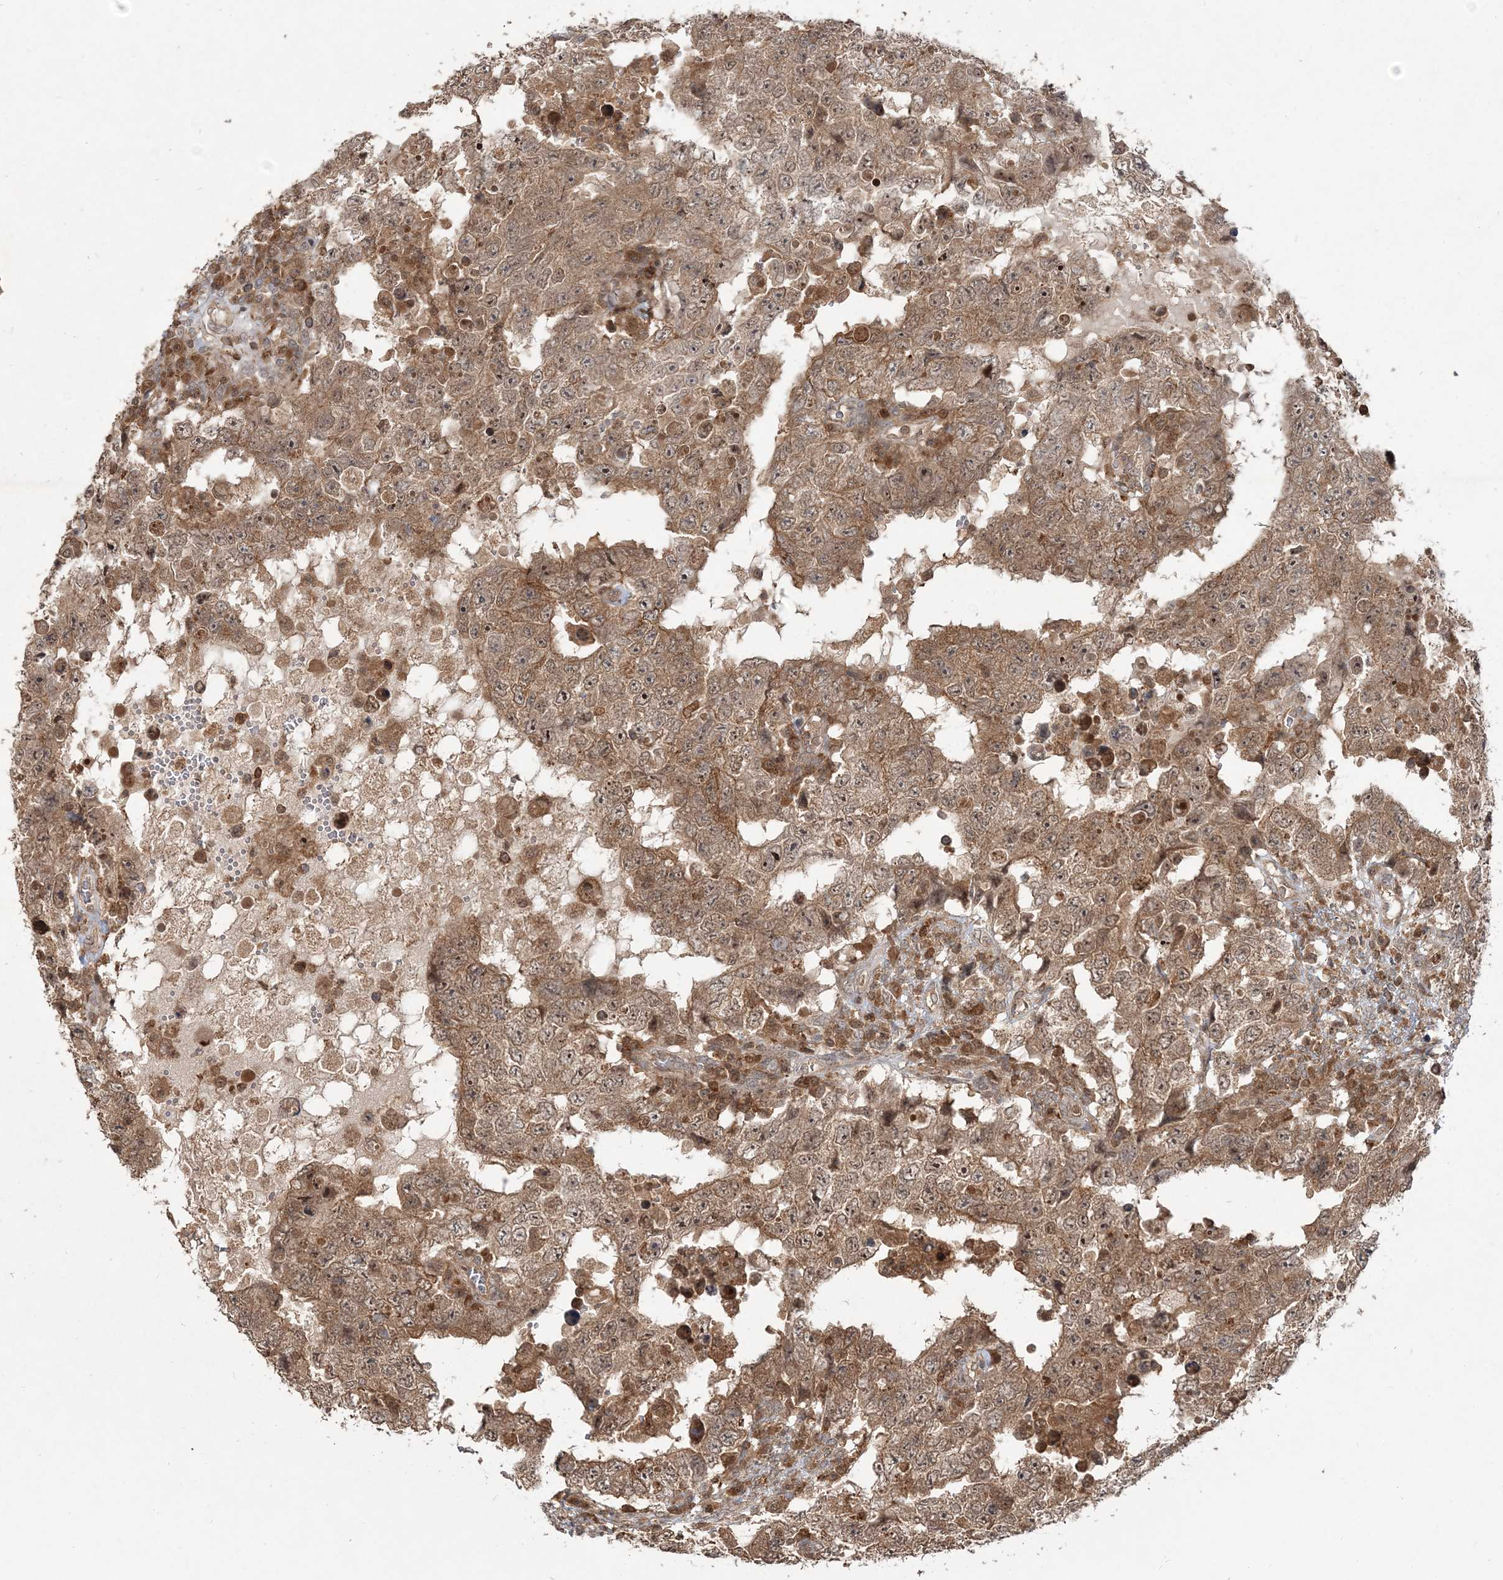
{"staining": {"intensity": "moderate", "quantity": ">75%", "location": "cytoplasmic/membranous"}, "tissue": "testis cancer", "cell_type": "Tumor cells", "image_type": "cancer", "snomed": [{"axis": "morphology", "description": "Carcinoma, Embryonal, NOS"}, {"axis": "topography", "description": "Testis"}], "caption": "Tumor cells show medium levels of moderate cytoplasmic/membranous expression in about >75% of cells in human embryonal carcinoma (testis). The staining was performed using DAB to visualize the protein expression in brown, while the nuclei were stained in blue with hematoxylin (Magnification: 20x).", "gene": "CAB39", "patient": {"sex": "male", "age": 26}}